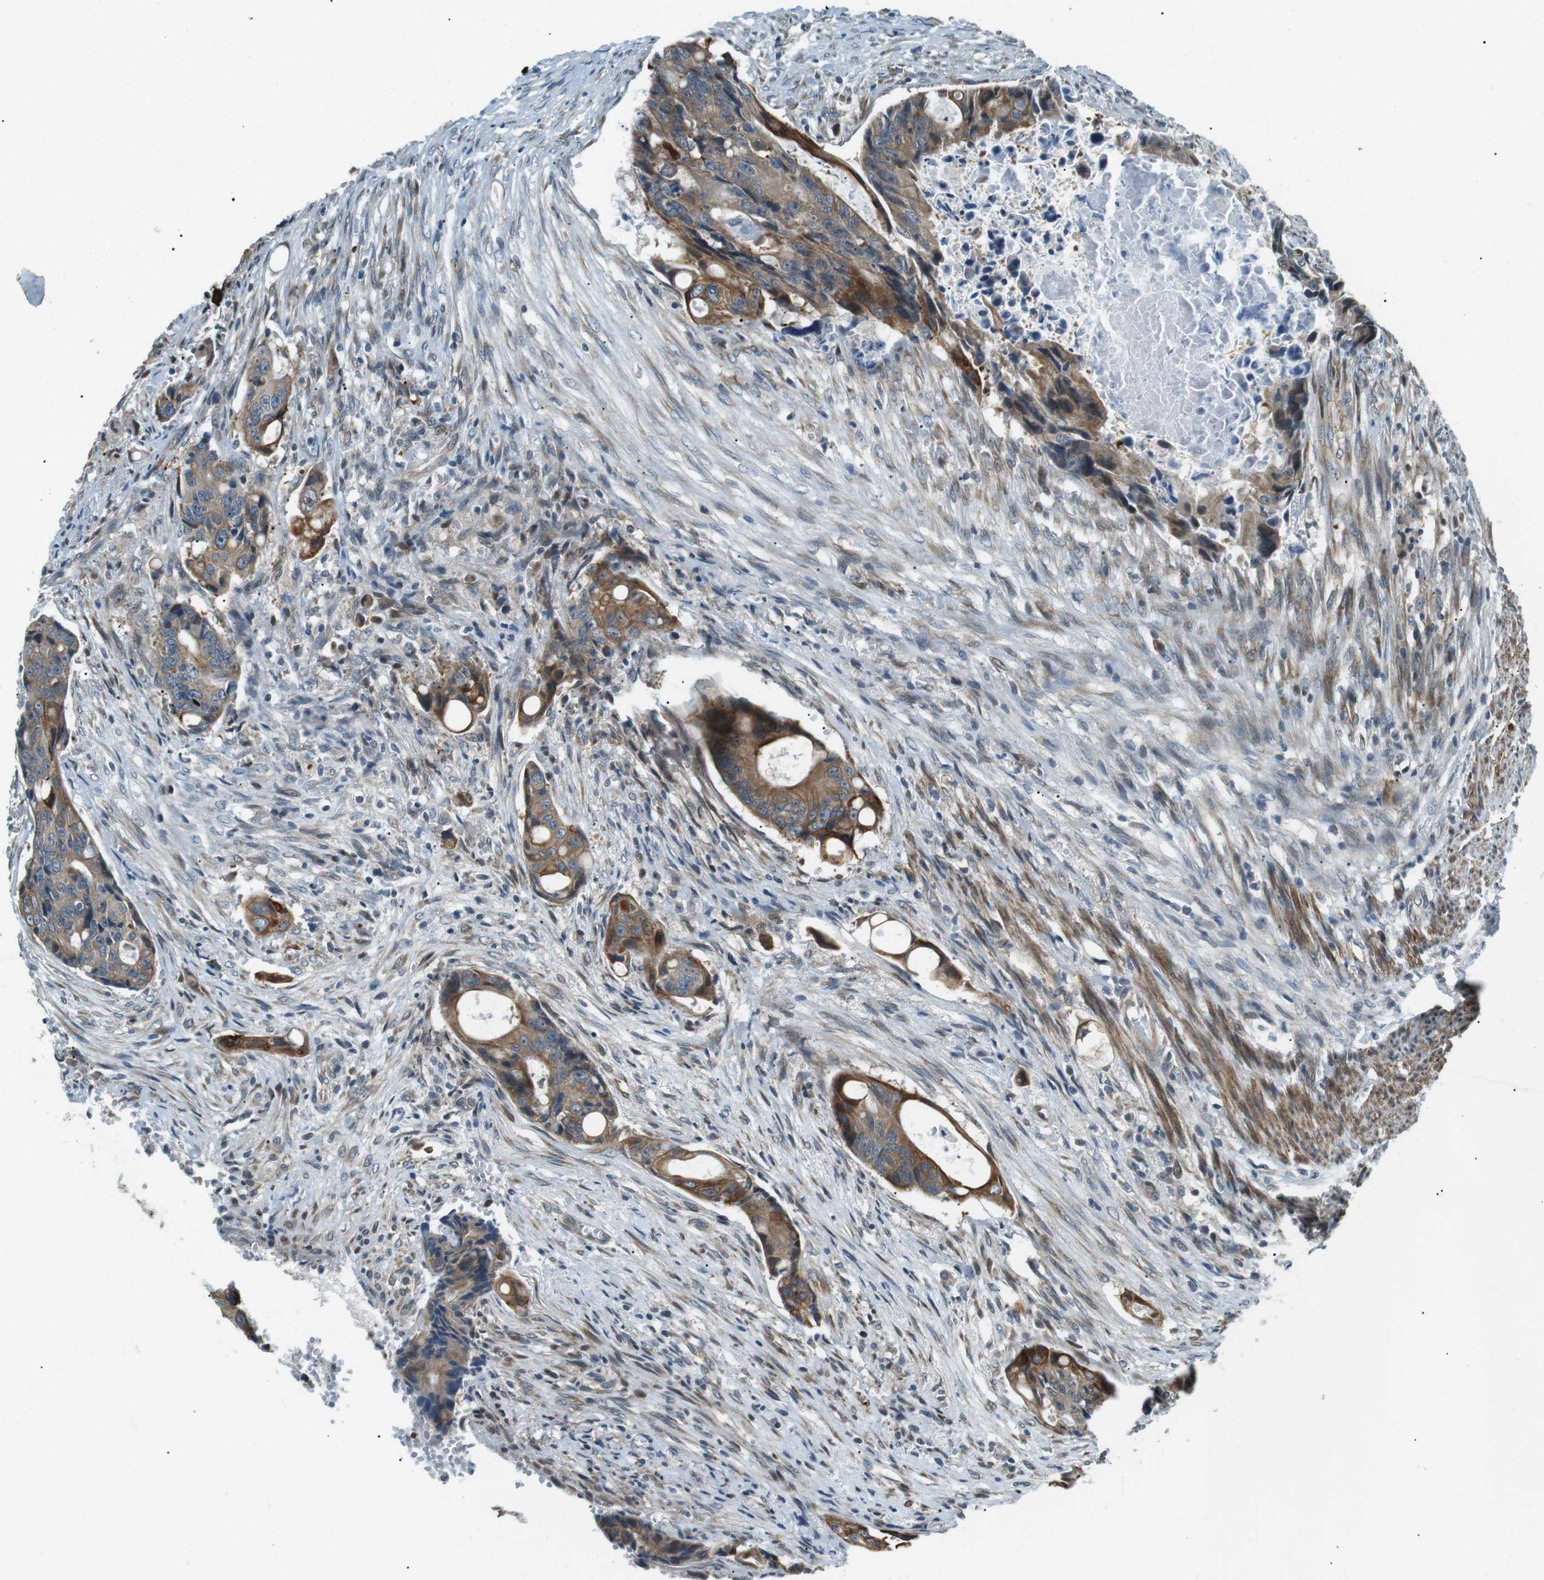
{"staining": {"intensity": "moderate", "quantity": ">75%", "location": "cytoplasmic/membranous"}, "tissue": "colorectal cancer", "cell_type": "Tumor cells", "image_type": "cancer", "snomed": [{"axis": "morphology", "description": "Adenocarcinoma, NOS"}, {"axis": "topography", "description": "Colon"}], "caption": "Colorectal cancer stained with a brown dye demonstrates moderate cytoplasmic/membranous positive positivity in about >75% of tumor cells.", "gene": "TMEM74", "patient": {"sex": "female", "age": 57}}